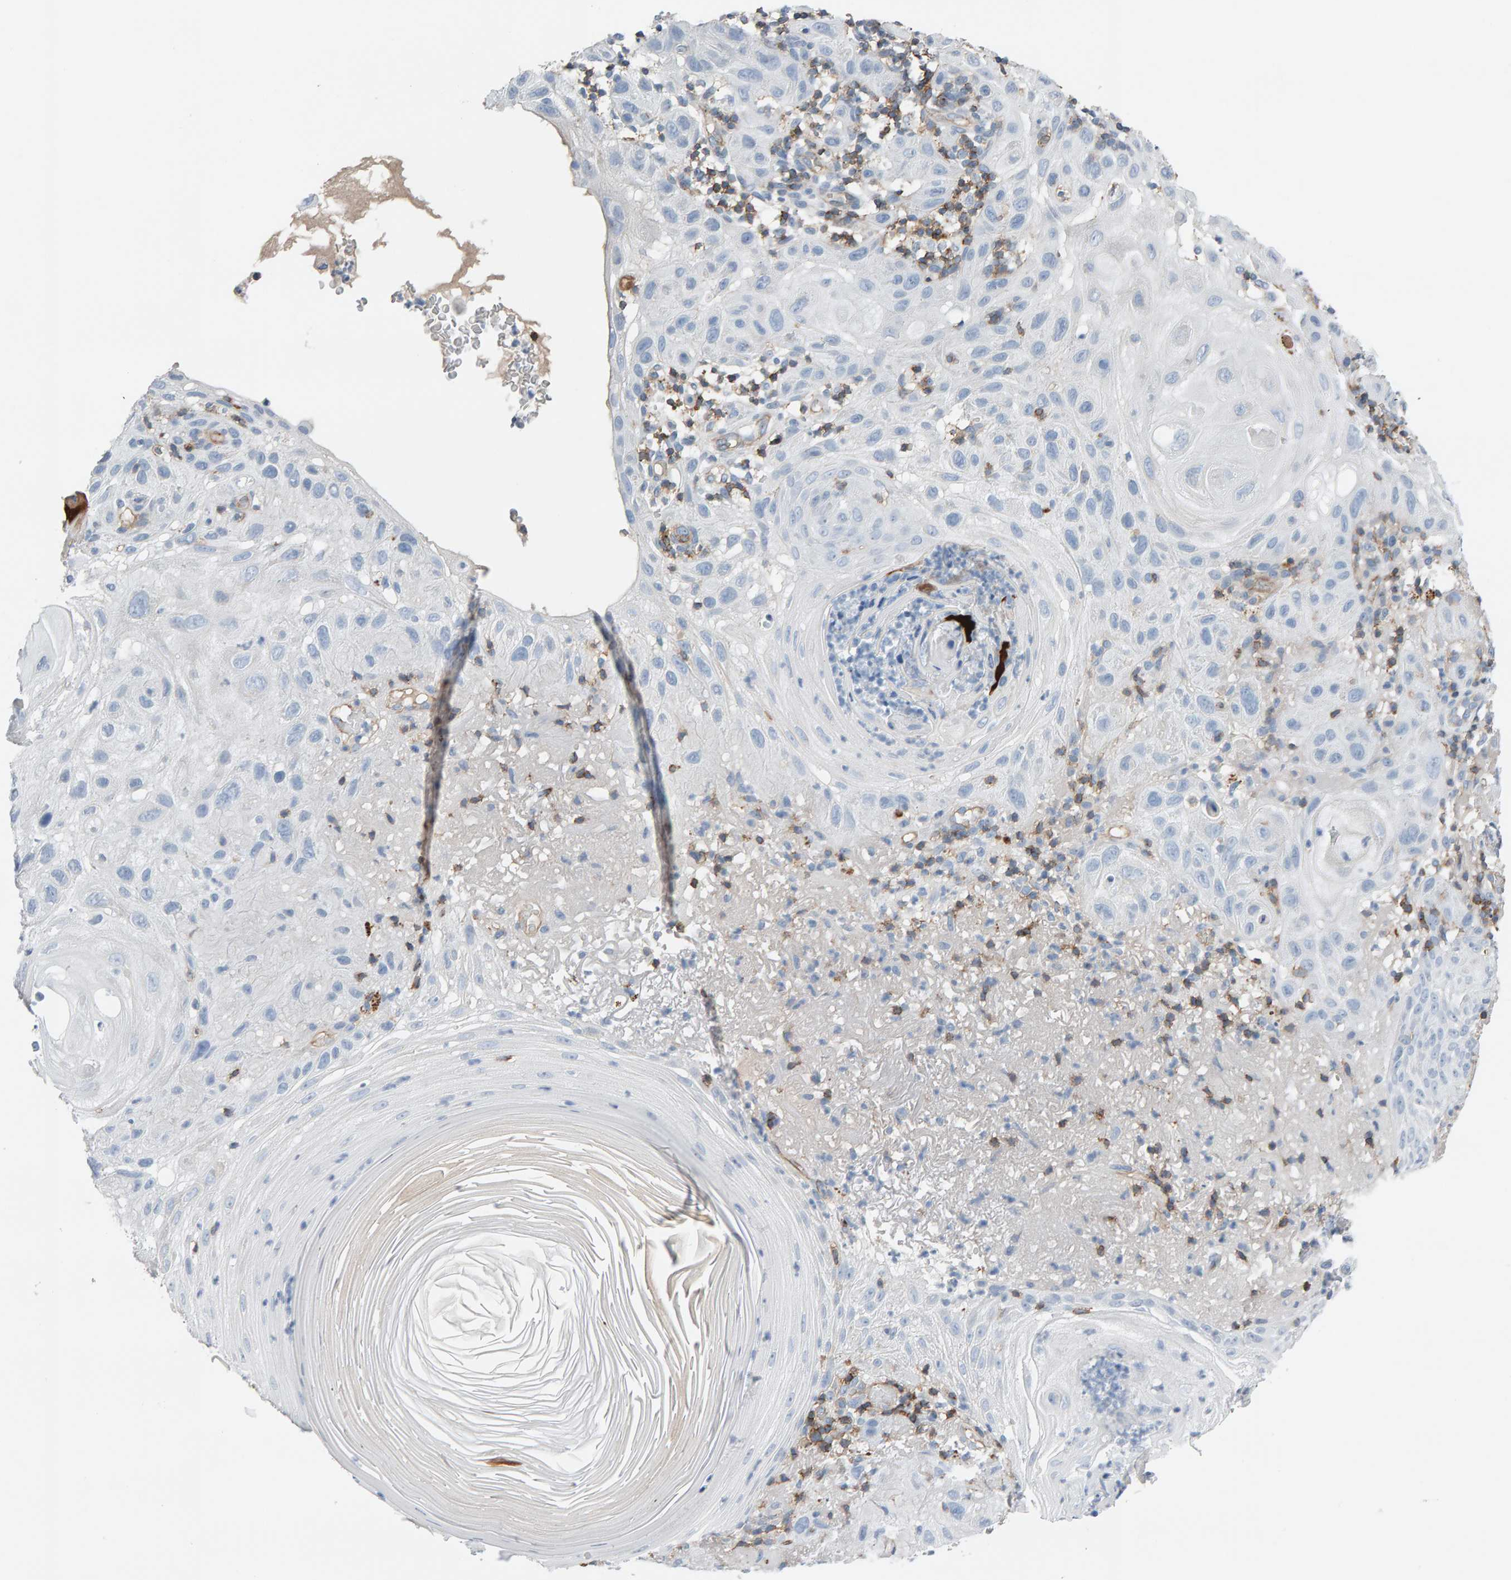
{"staining": {"intensity": "negative", "quantity": "none", "location": "none"}, "tissue": "skin cancer", "cell_type": "Tumor cells", "image_type": "cancer", "snomed": [{"axis": "morphology", "description": "Squamous cell carcinoma, NOS"}, {"axis": "topography", "description": "Skin"}], "caption": "This is a photomicrograph of immunohistochemistry (IHC) staining of skin cancer, which shows no expression in tumor cells.", "gene": "FYN", "patient": {"sex": "female", "age": 96}}